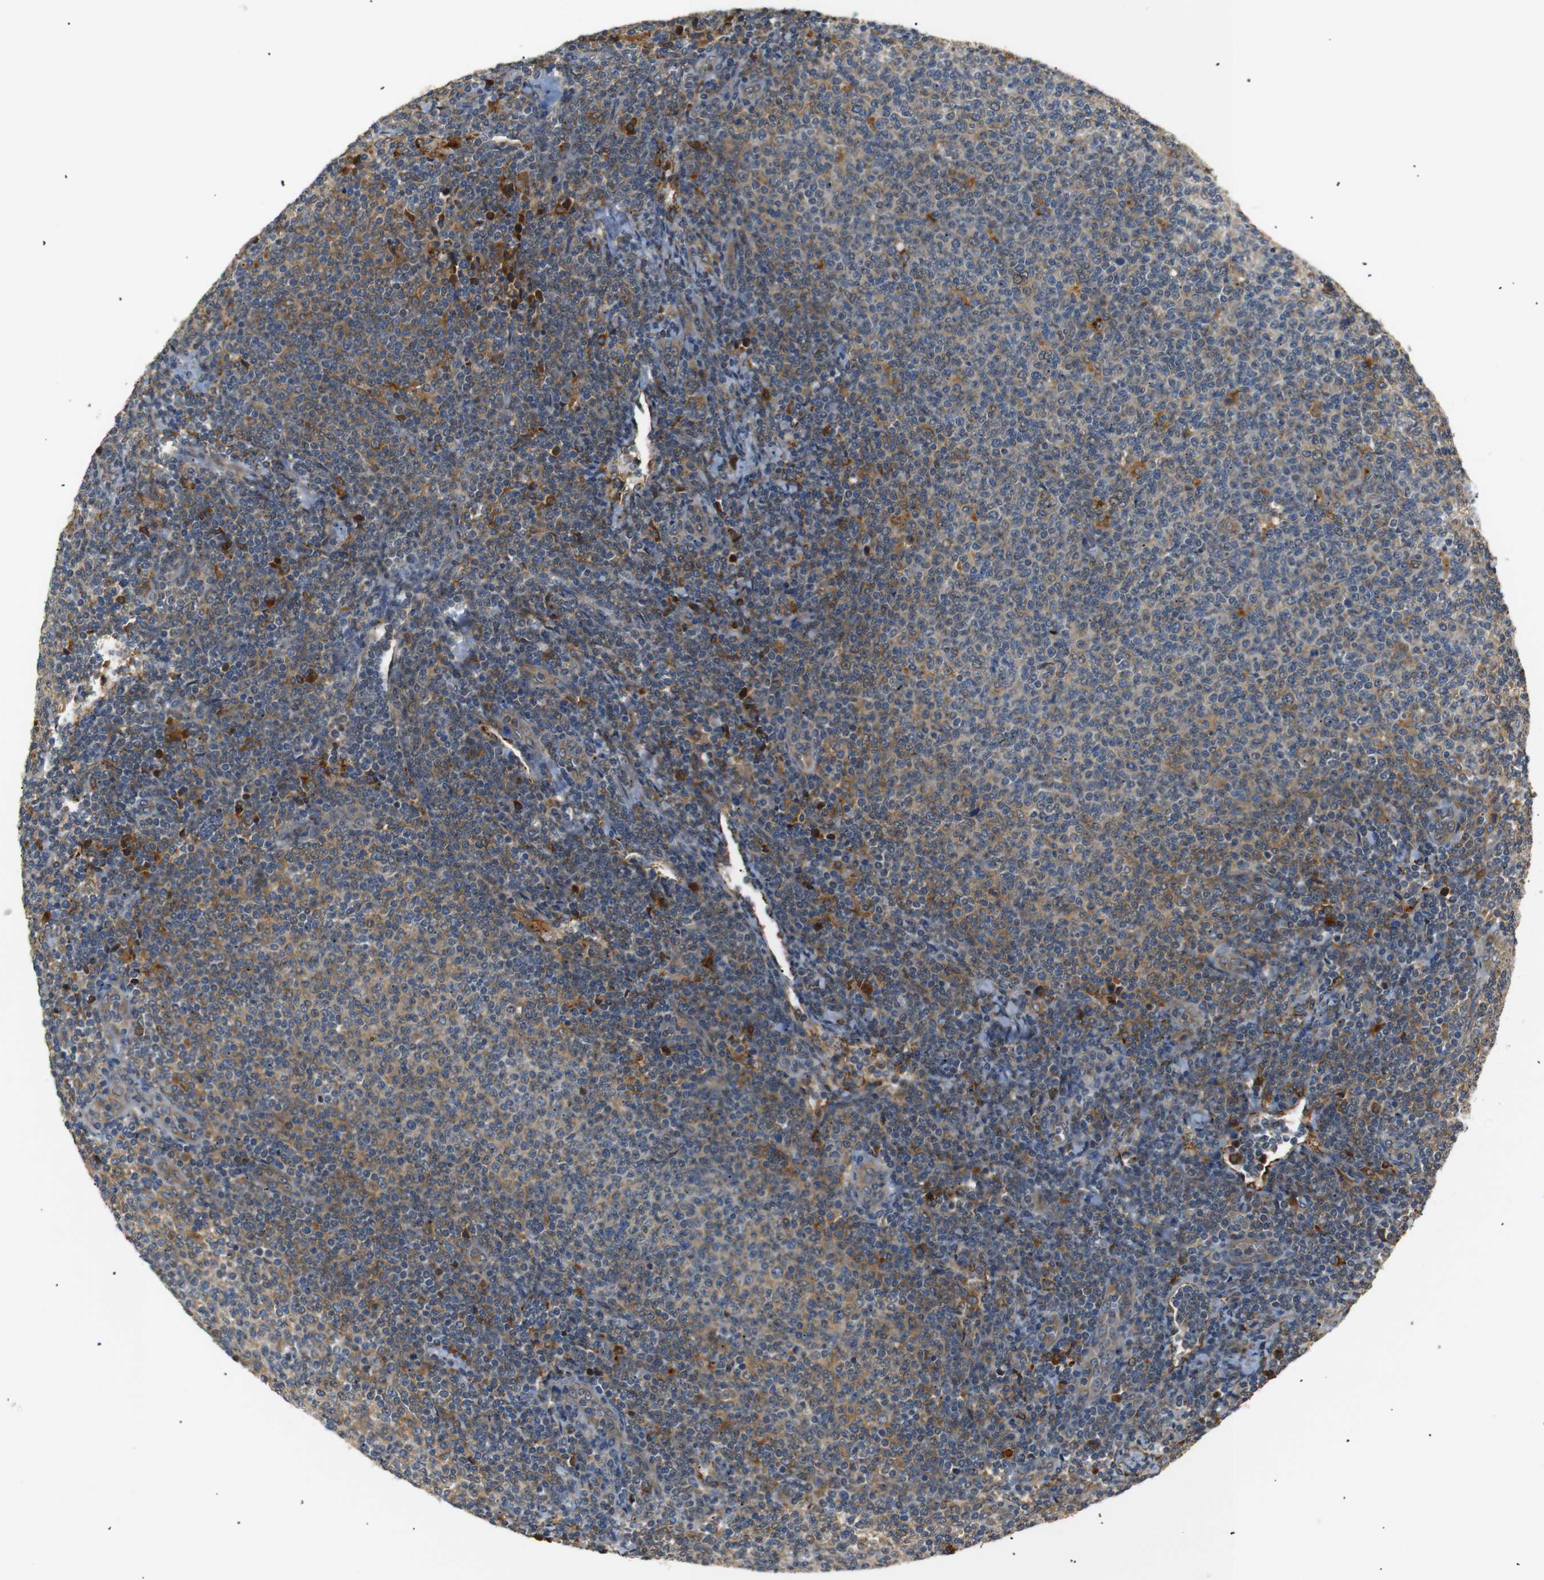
{"staining": {"intensity": "moderate", "quantity": "25%-75%", "location": "cytoplasmic/membranous"}, "tissue": "lymphoma", "cell_type": "Tumor cells", "image_type": "cancer", "snomed": [{"axis": "morphology", "description": "Malignant lymphoma, non-Hodgkin's type, Low grade"}, {"axis": "topography", "description": "Lymph node"}], "caption": "Immunohistochemical staining of lymphoma reveals medium levels of moderate cytoplasmic/membranous protein staining in approximately 25%-75% of tumor cells. (DAB IHC, brown staining for protein, blue staining for nuclei).", "gene": "TMED2", "patient": {"sex": "male", "age": 66}}